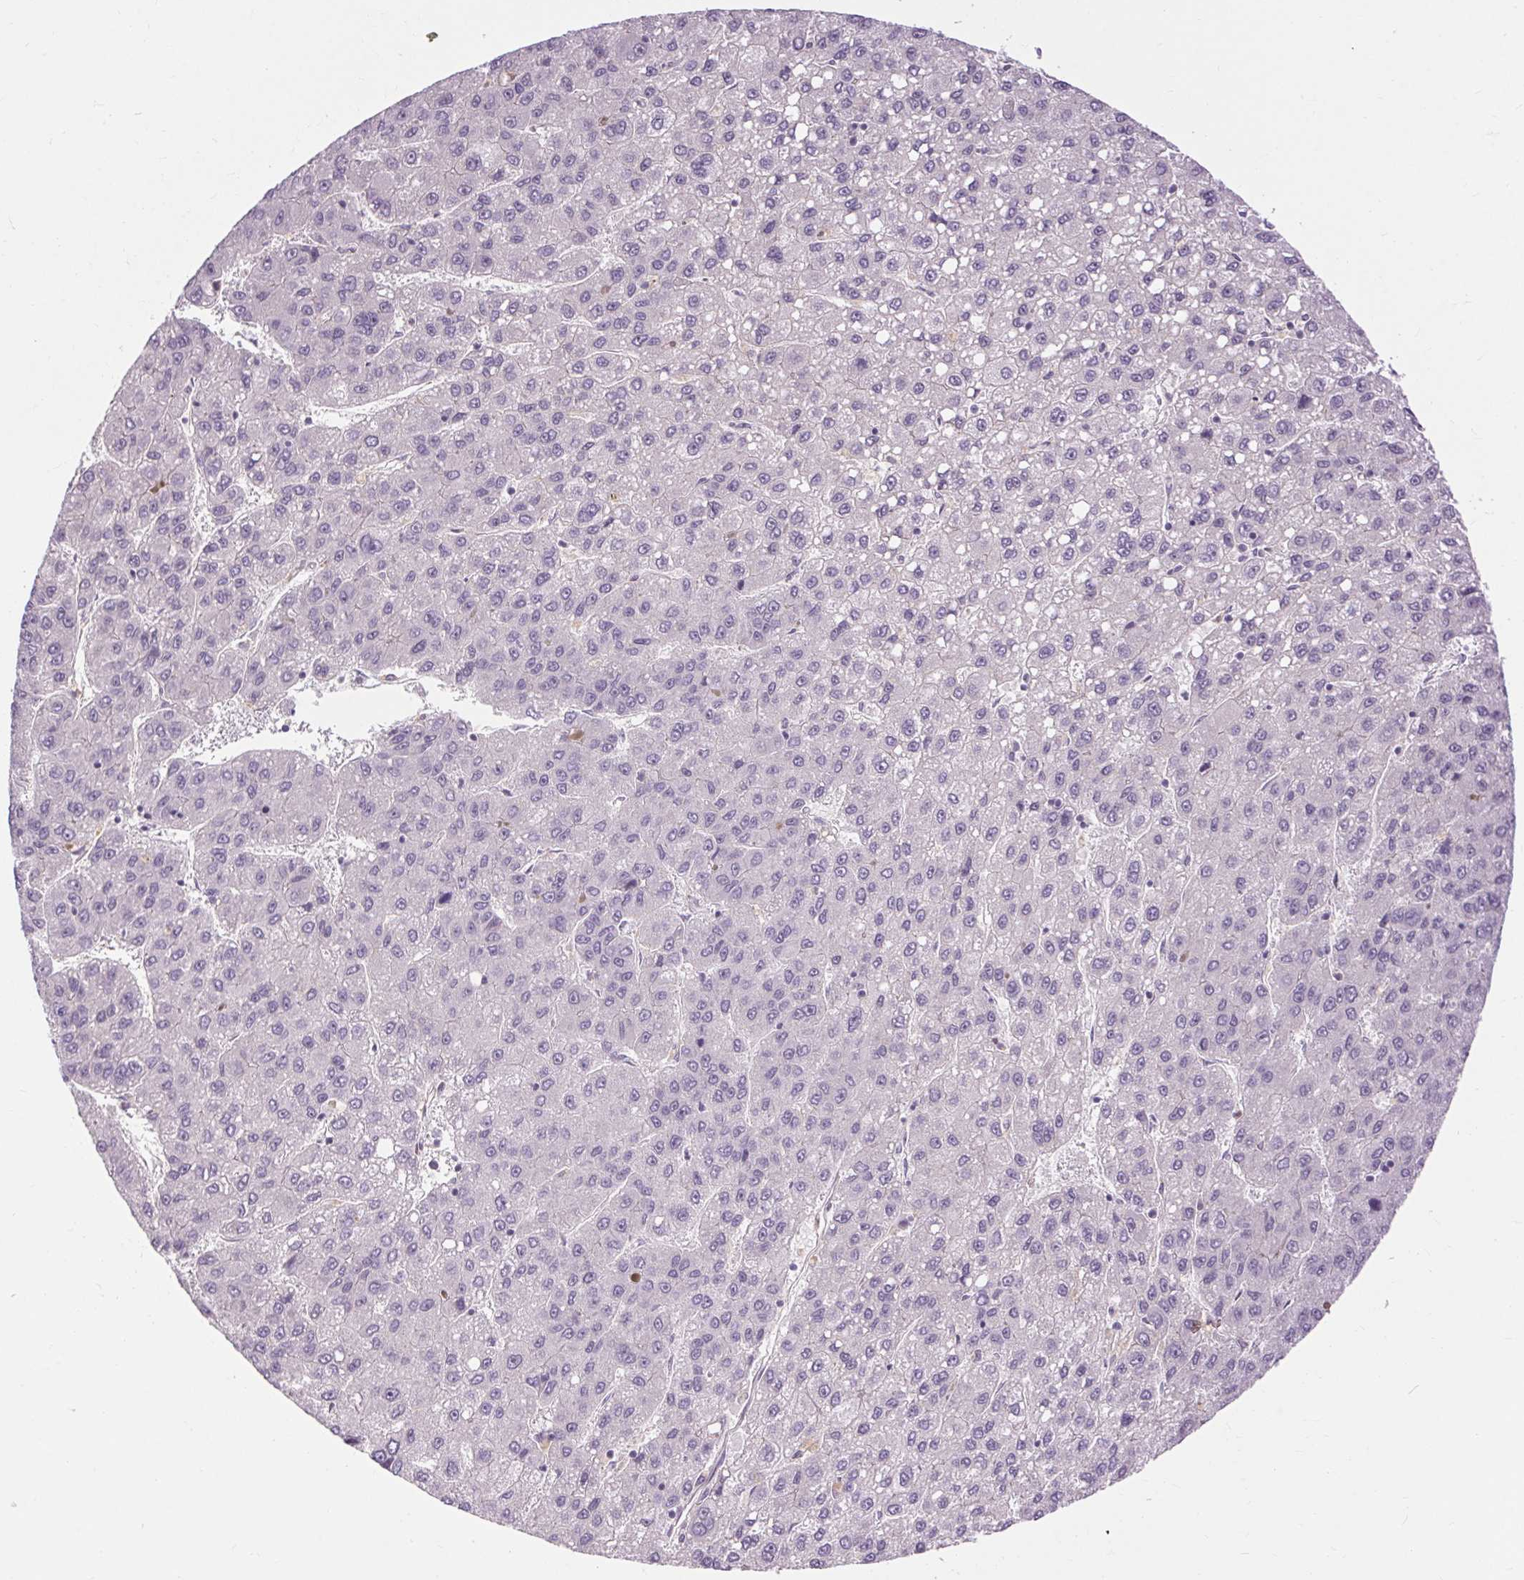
{"staining": {"intensity": "negative", "quantity": "none", "location": "none"}, "tissue": "liver cancer", "cell_type": "Tumor cells", "image_type": "cancer", "snomed": [{"axis": "morphology", "description": "Carcinoma, Hepatocellular, NOS"}, {"axis": "topography", "description": "Liver"}], "caption": "This is an immunohistochemistry histopathology image of human hepatocellular carcinoma (liver). There is no expression in tumor cells.", "gene": "TM6SF1", "patient": {"sex": "female", "age": 82}}